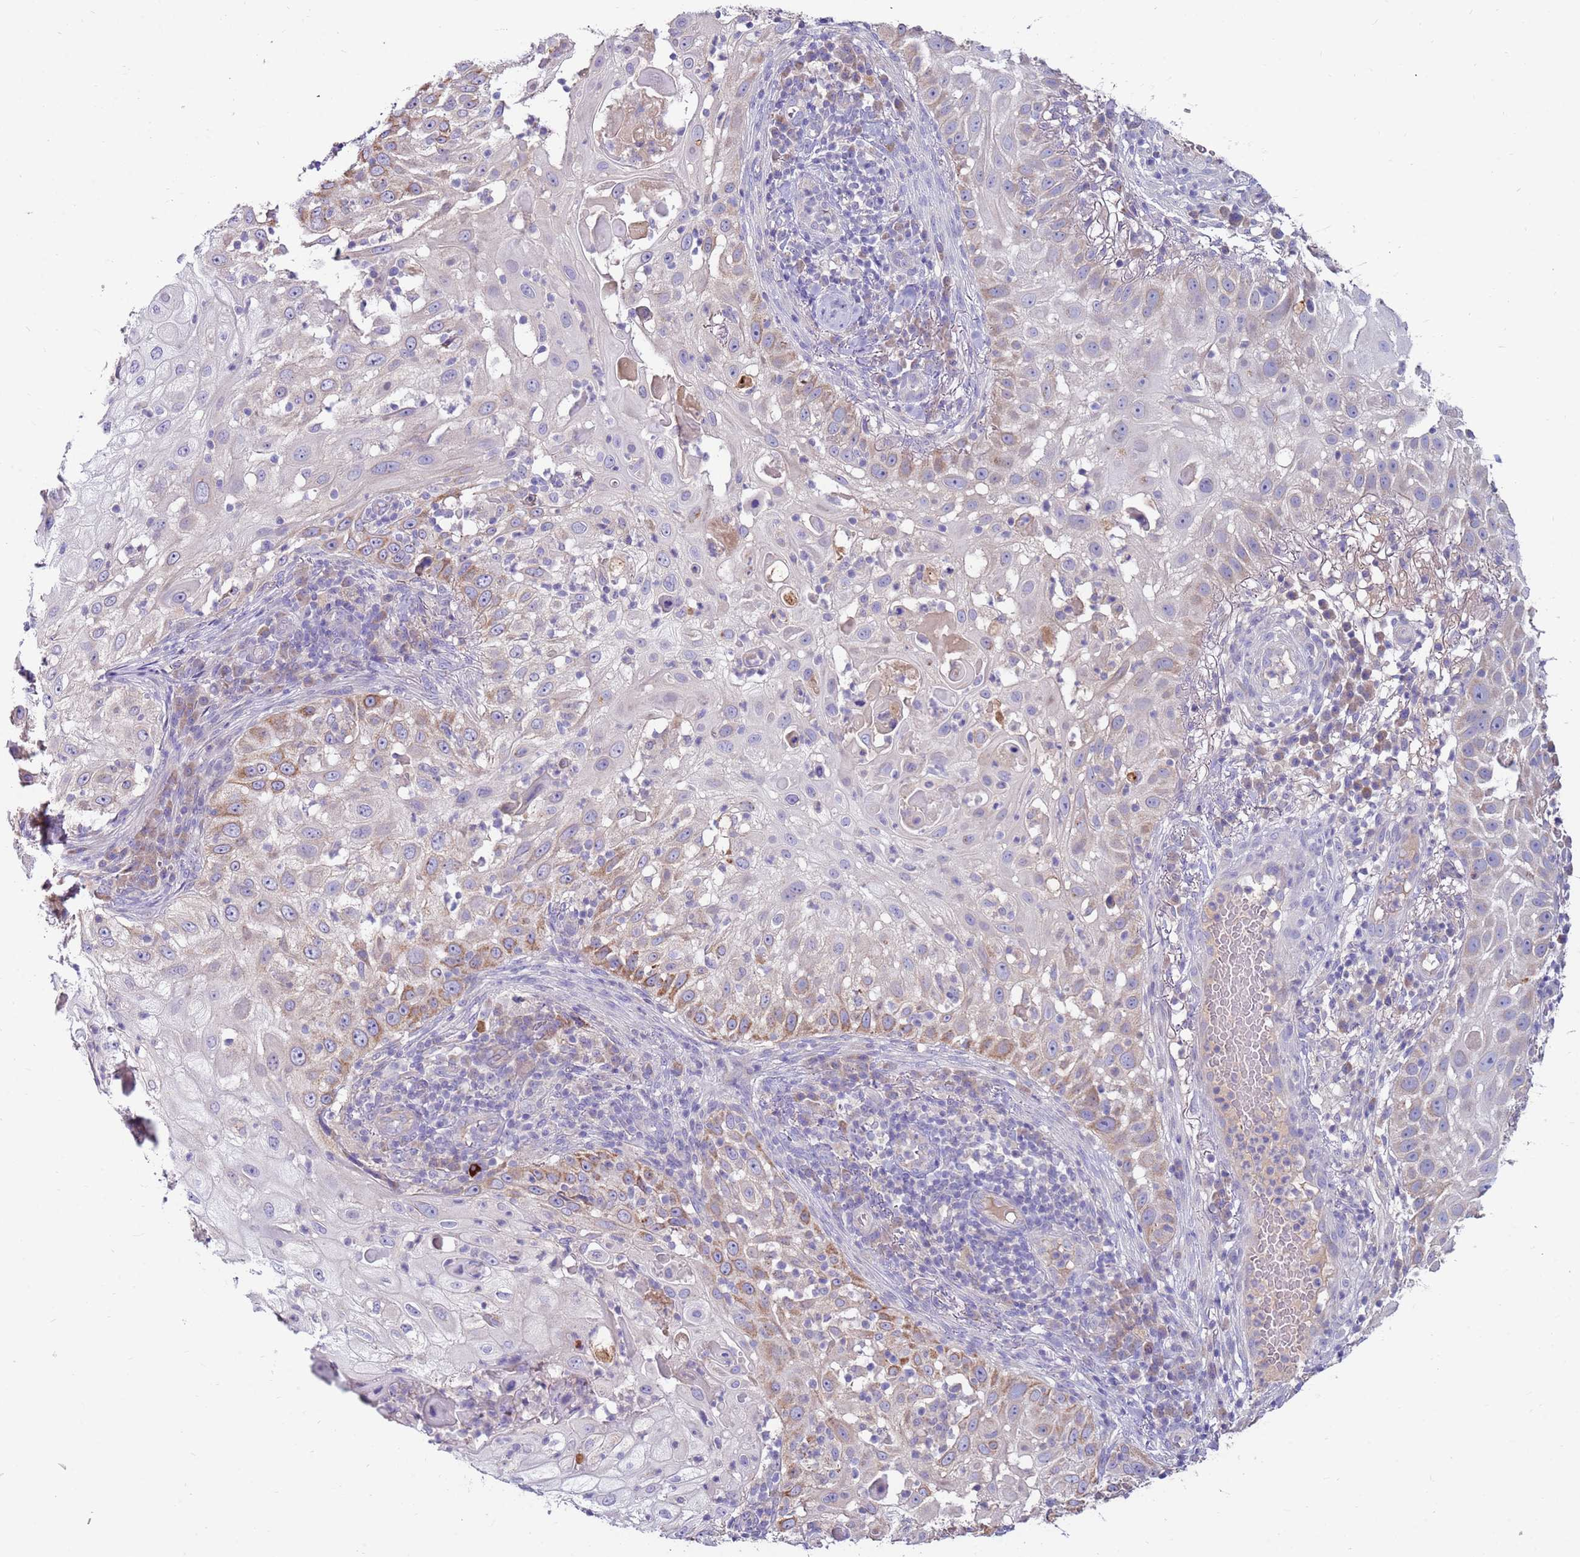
{"staining": {"intensity": "moderate", "quantity": "25%-75%", "location": "cytoplasmic/membranous"}, "tissue": "skin cancer", "cell_type": "Tumor cells", "image_type": "cancer", "snomed": [{"axis": "morphology", "description": "Squamous cell carcinoma, NOS"}, {"axis": "topography", "description": "Skin"}], "caption": "DAB (3,3'-diaminobenzidine) immunohistochemical staining of squamous cell carcinoma (skin) reveals moderate cytoplasmic/membranous protein positivity in about 25%-75% of tumor cells.", "gene": "SLC44A4", "patient": {"sex": "female", "age": 44}}